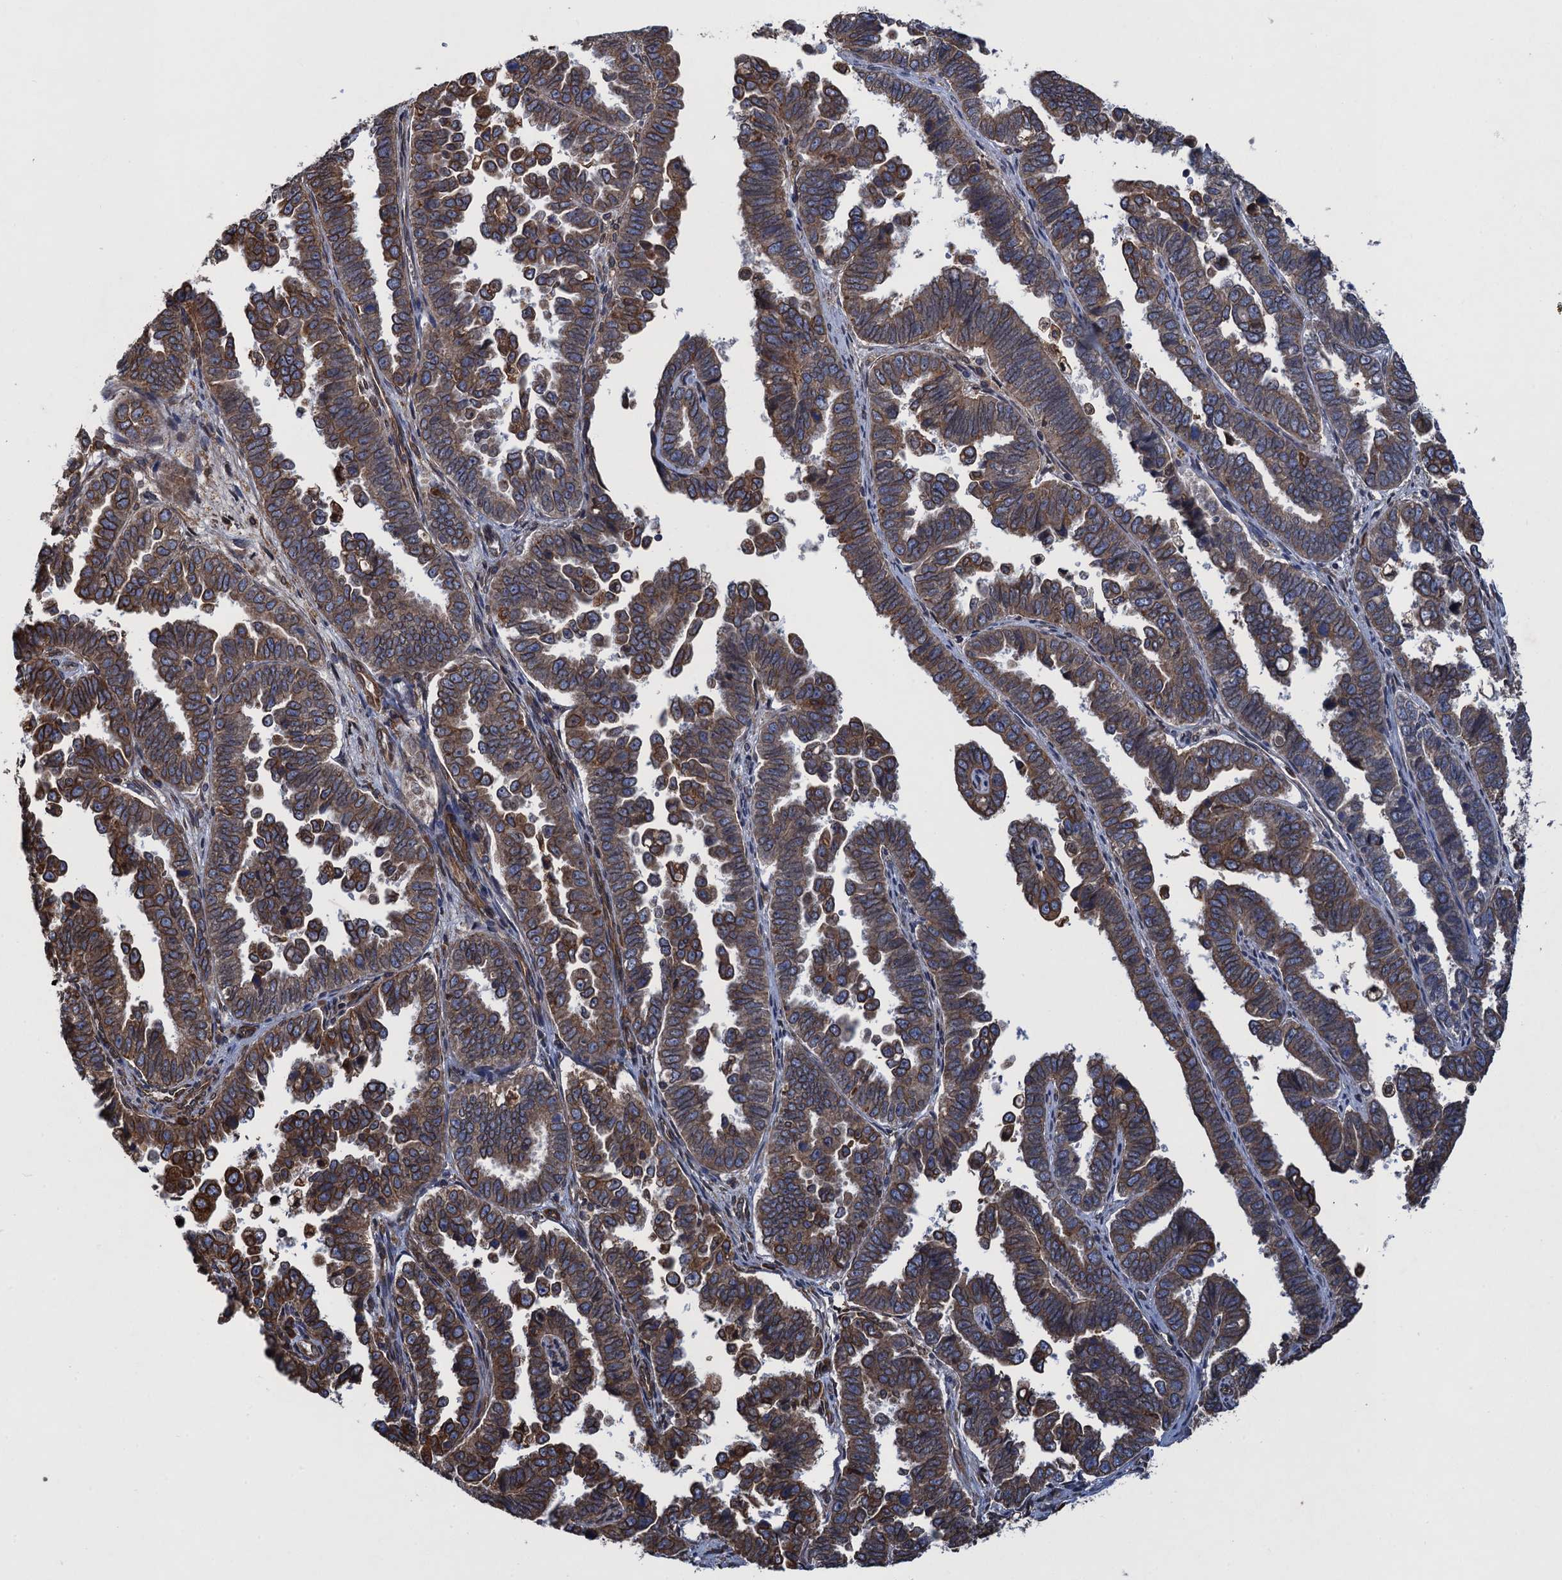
{"staining": {"intensity": "moderate", "quantity": ">75%", "location": "cytoplasmic/membranous"}, "tissue": "endometrial cancer", "cell_type": "Tumor cells", "image_type": "cancer", "snomed": [{"axis": "morphology", "description": "Adenocarcinoma, NOS"}, {"axis": "topography", "description": "Endometrium"}], "caption": "Immunohistochemical staining of endometrial cancer (adenocarcinoma) displays moderate cytoplasmic/membranous protein positivity in about >75% of tumor cells.", "gene": "ARMC5", "patient": {"sex": "female", "age": 75}}